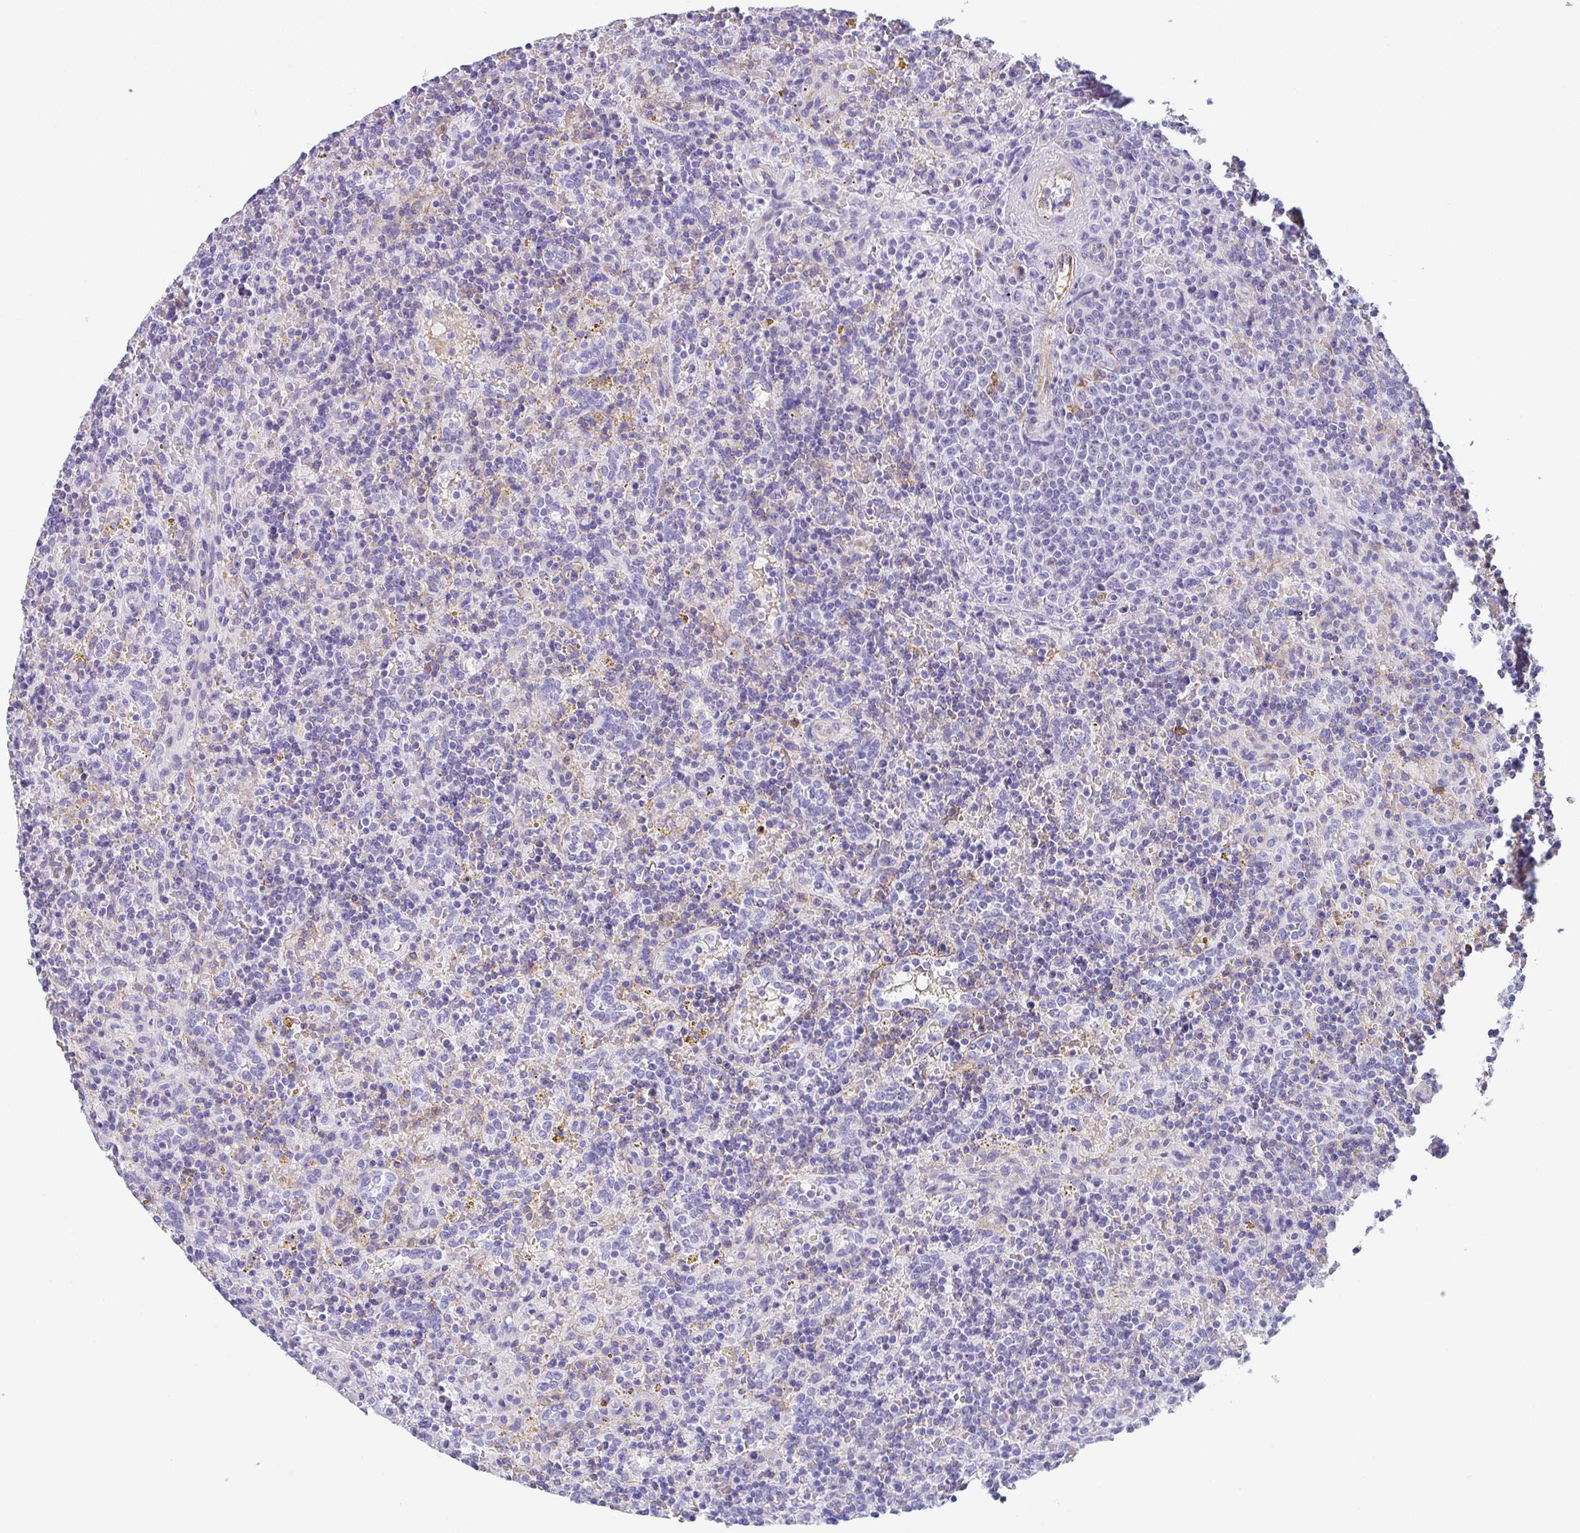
{"staining": {"intensity": "negative", "quantity": "none", "location": "none"}, "tissue": "lymphoma", "cell_type": "Tumor cells", "image_type": "cancer", "snomed": [{"axis": "morphology", "description": "Malignant lymphoma, non-Hodgkin's type, Low grade"}, {"axis": "topography", "description": "Spleen"}], "caption": "This is an immunohistochemistry image of lymphoma. There is no staining in tumor cells.", "gene": "DBN1", "patient": {"sex": "male", "age": 67}}